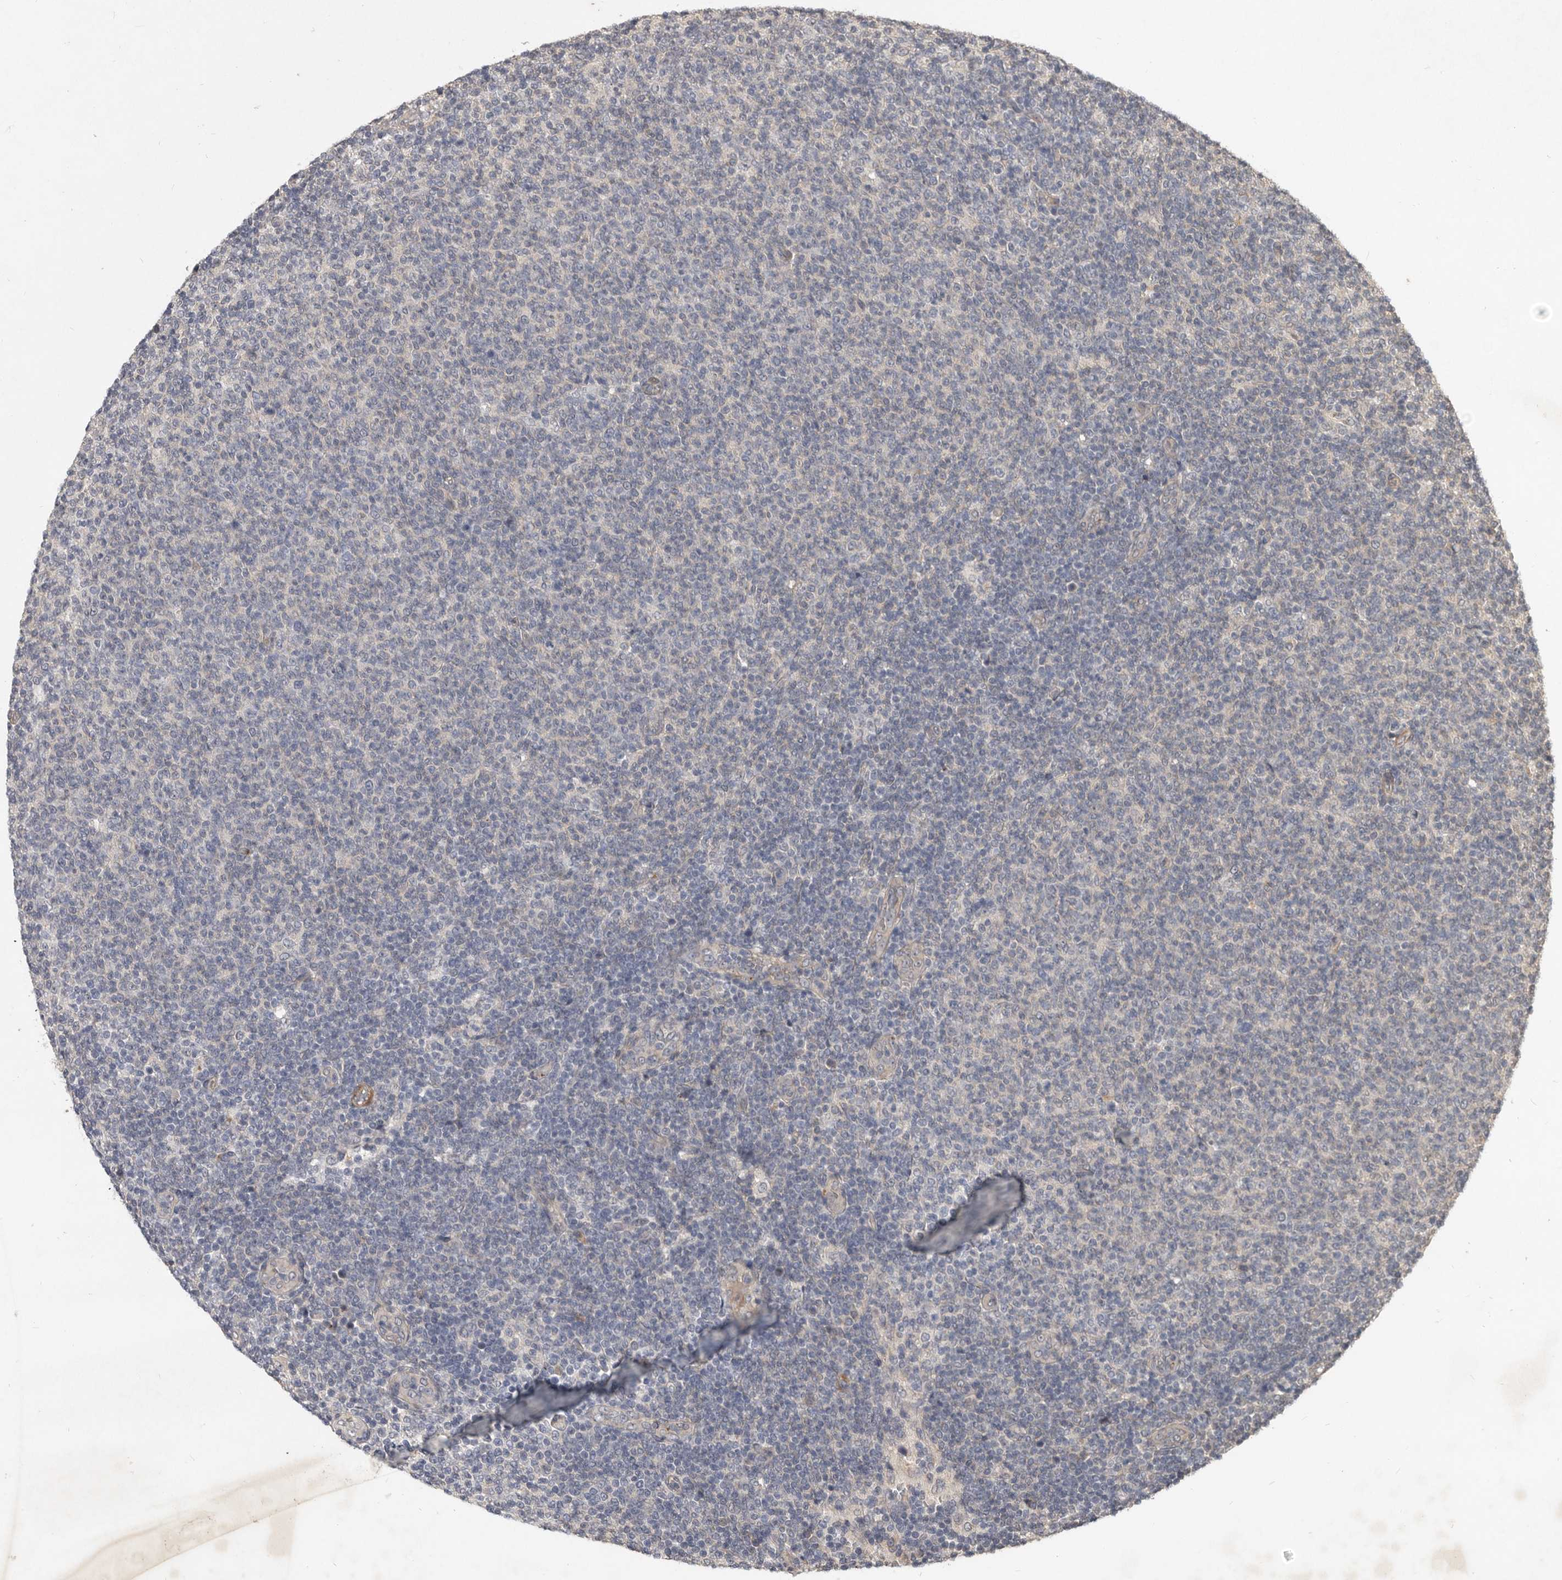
{"staining": {"intensity": "negative", "quantity": "none", "location": "none"}, "tissue": "lymphoma", "cell_type": "Tumor cells", "image_type": "cancer", "snomed": [{"axis": "morphology", "description": "Malignant lymphoma, non-Hodgkin's type, Low grade"}, {"axis": "topography", "description": "Lymph node"}], "caption": "IHC of lymphoma reveals no positivity in tumor cells.", "gene": "DNAJC28", "patient": {"sex": "male", "age": 66}}